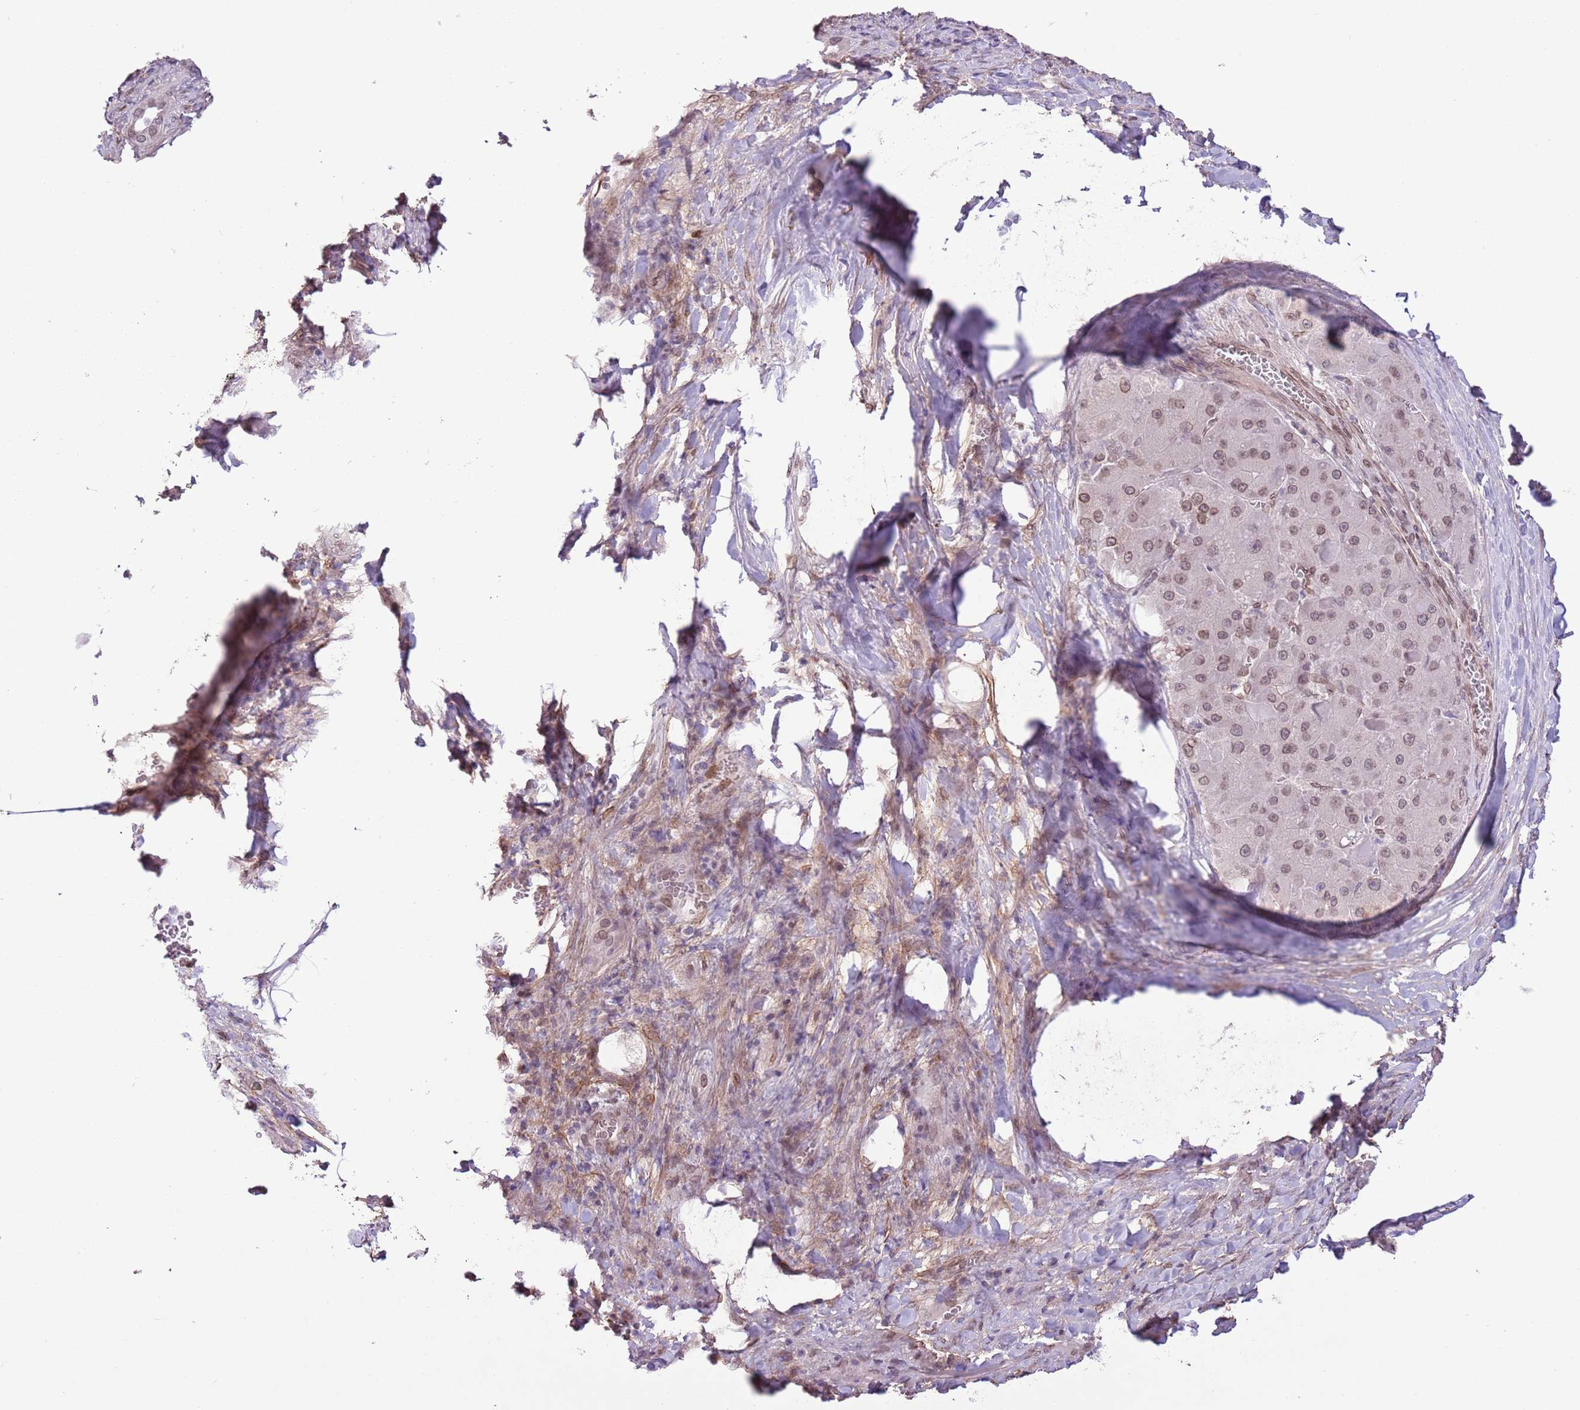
{"staining": {"intensity": "weak", "quantity": ">75%", "location": "cytoplasmic/membranous,nuclear"}, "tissue": "liver cancer", "cell_type": "Tumor cells", "image_type": "cancer", "snomed": [{"axis": "morphology", "description": "Carcinoma, Hepatocellular, NOS"}, {"axis": "topography", "description": "Liver"}], "caption": "Human liver cancer stained with a brown dye displays weak cytoplasmic/membranous and nuclear positive staining in about >75% of tumor cells.", "gene": "ZGLP1", "patient": {"sex": "female", "age": 73}}